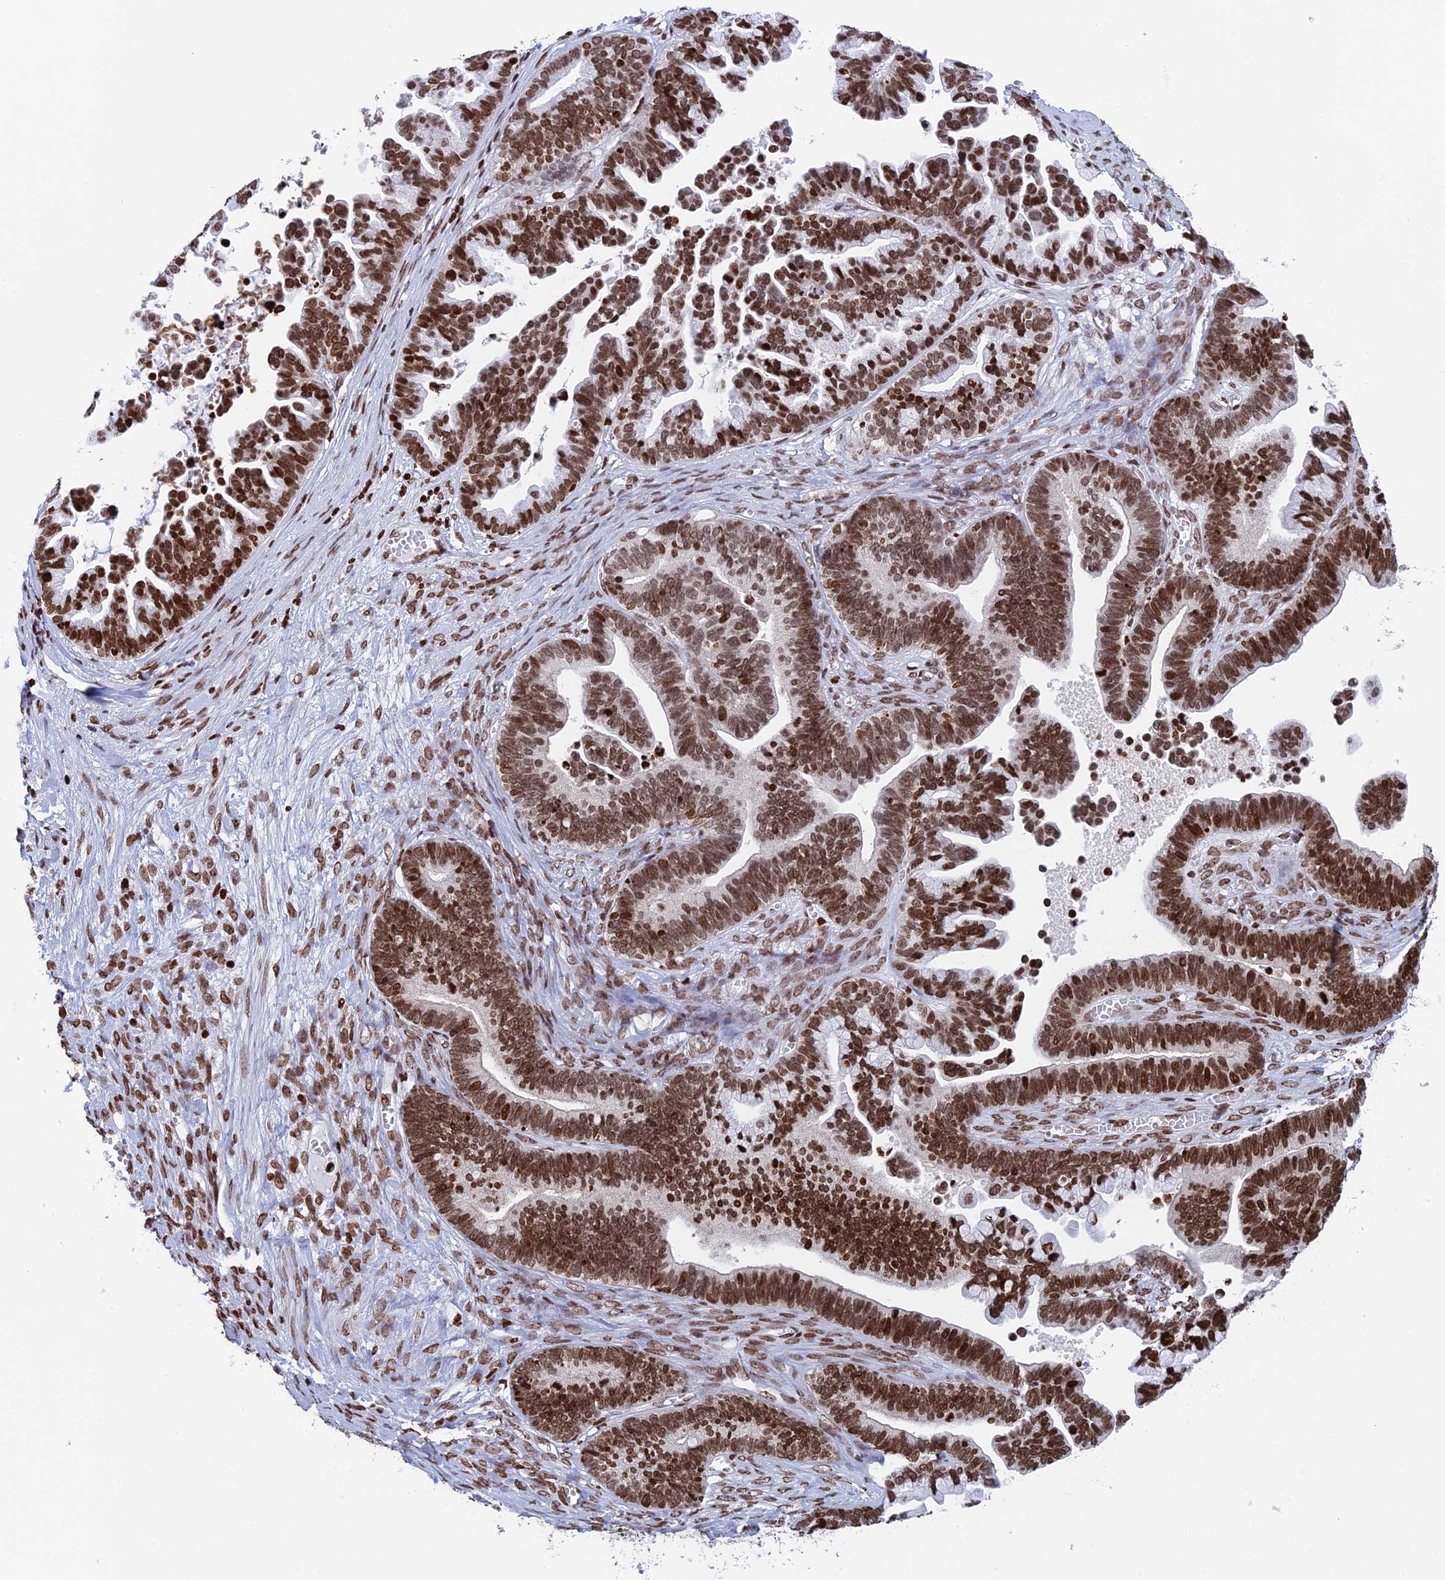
{"staining": {"intensity": "strong", "quantity": ">75%", "location": "nuclear"}, "tissue": "ovarian cancer", "cell_type": "Tumor cells", "image_type": "cancer", "snomed": [{"axis": "morphology", "description": "Cystadenocarcinoma, serous, NOS"}, {"axis": "topography", "description": "Ovary"}], "caption": "Ovarian serous cystadenocarcinoma tissue demonstrates strong nuclear expression in about >75% of tumor cells, visualized by immunohistochemistry.", "gene": "RPAP1", "patient": {"sex": "female", "age": 56}}